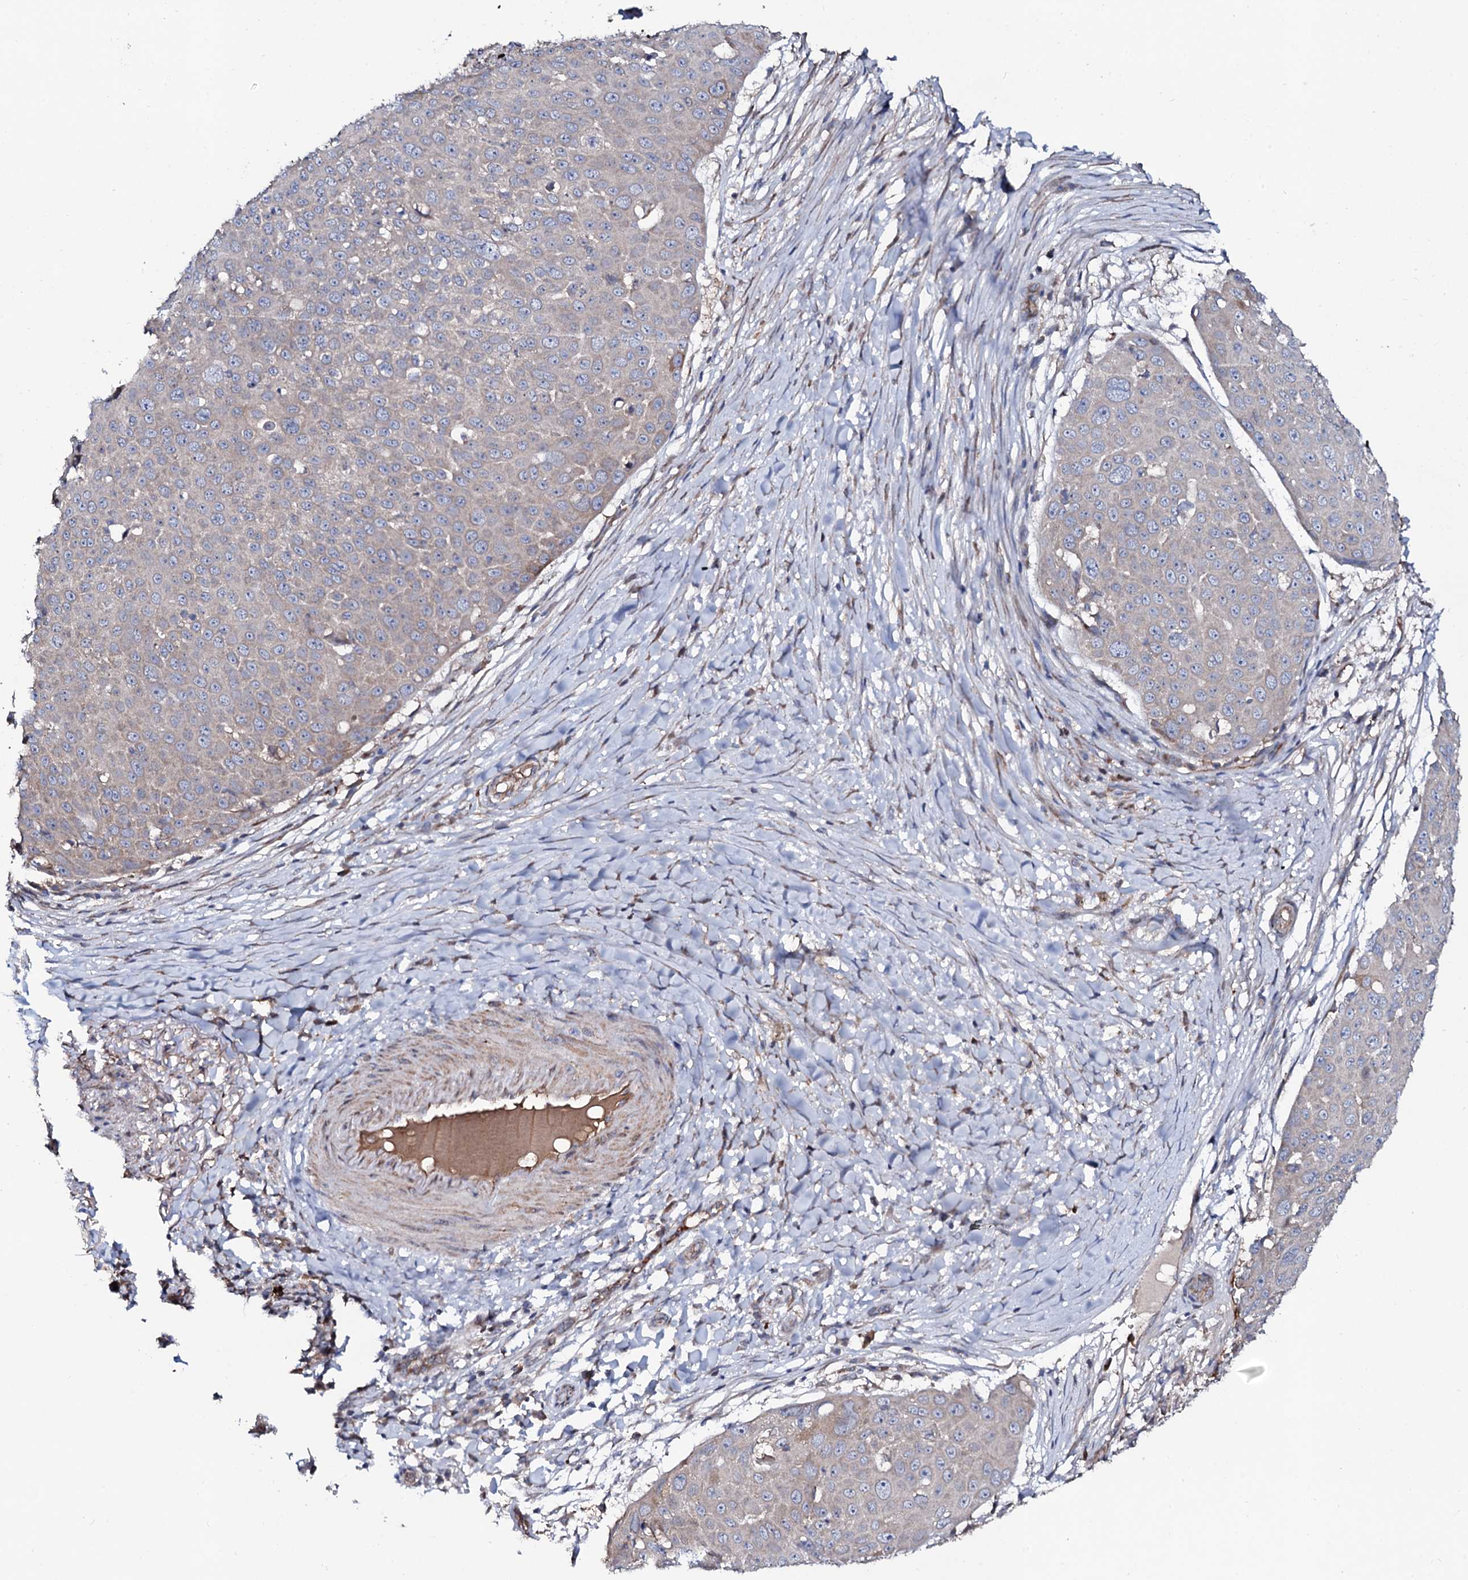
{"staining": {"intensity": "weak", "quantity": "<25%", "location": "cytoplasmic/membranous"}, "tissue": "skin cancer", "cell_type": "Tumor cells", "image_type": "cancer", "snomed": [{"axis": "morphology", "description": "Squamous cell carcinoma, NOS"}, {"axis": "topography", "description": "Skin"}], "caption": "Tumor cells show no significant protein positivity in skin squamous cell carcinoma. The staining was performed using DAB to visualize the protein expression in brown, while the nuclei were stained in blue with hematoxylin (Magnification: 20x).", "gene": "PPP1R3D", "patient": {"sex": "male", "age": 71}}